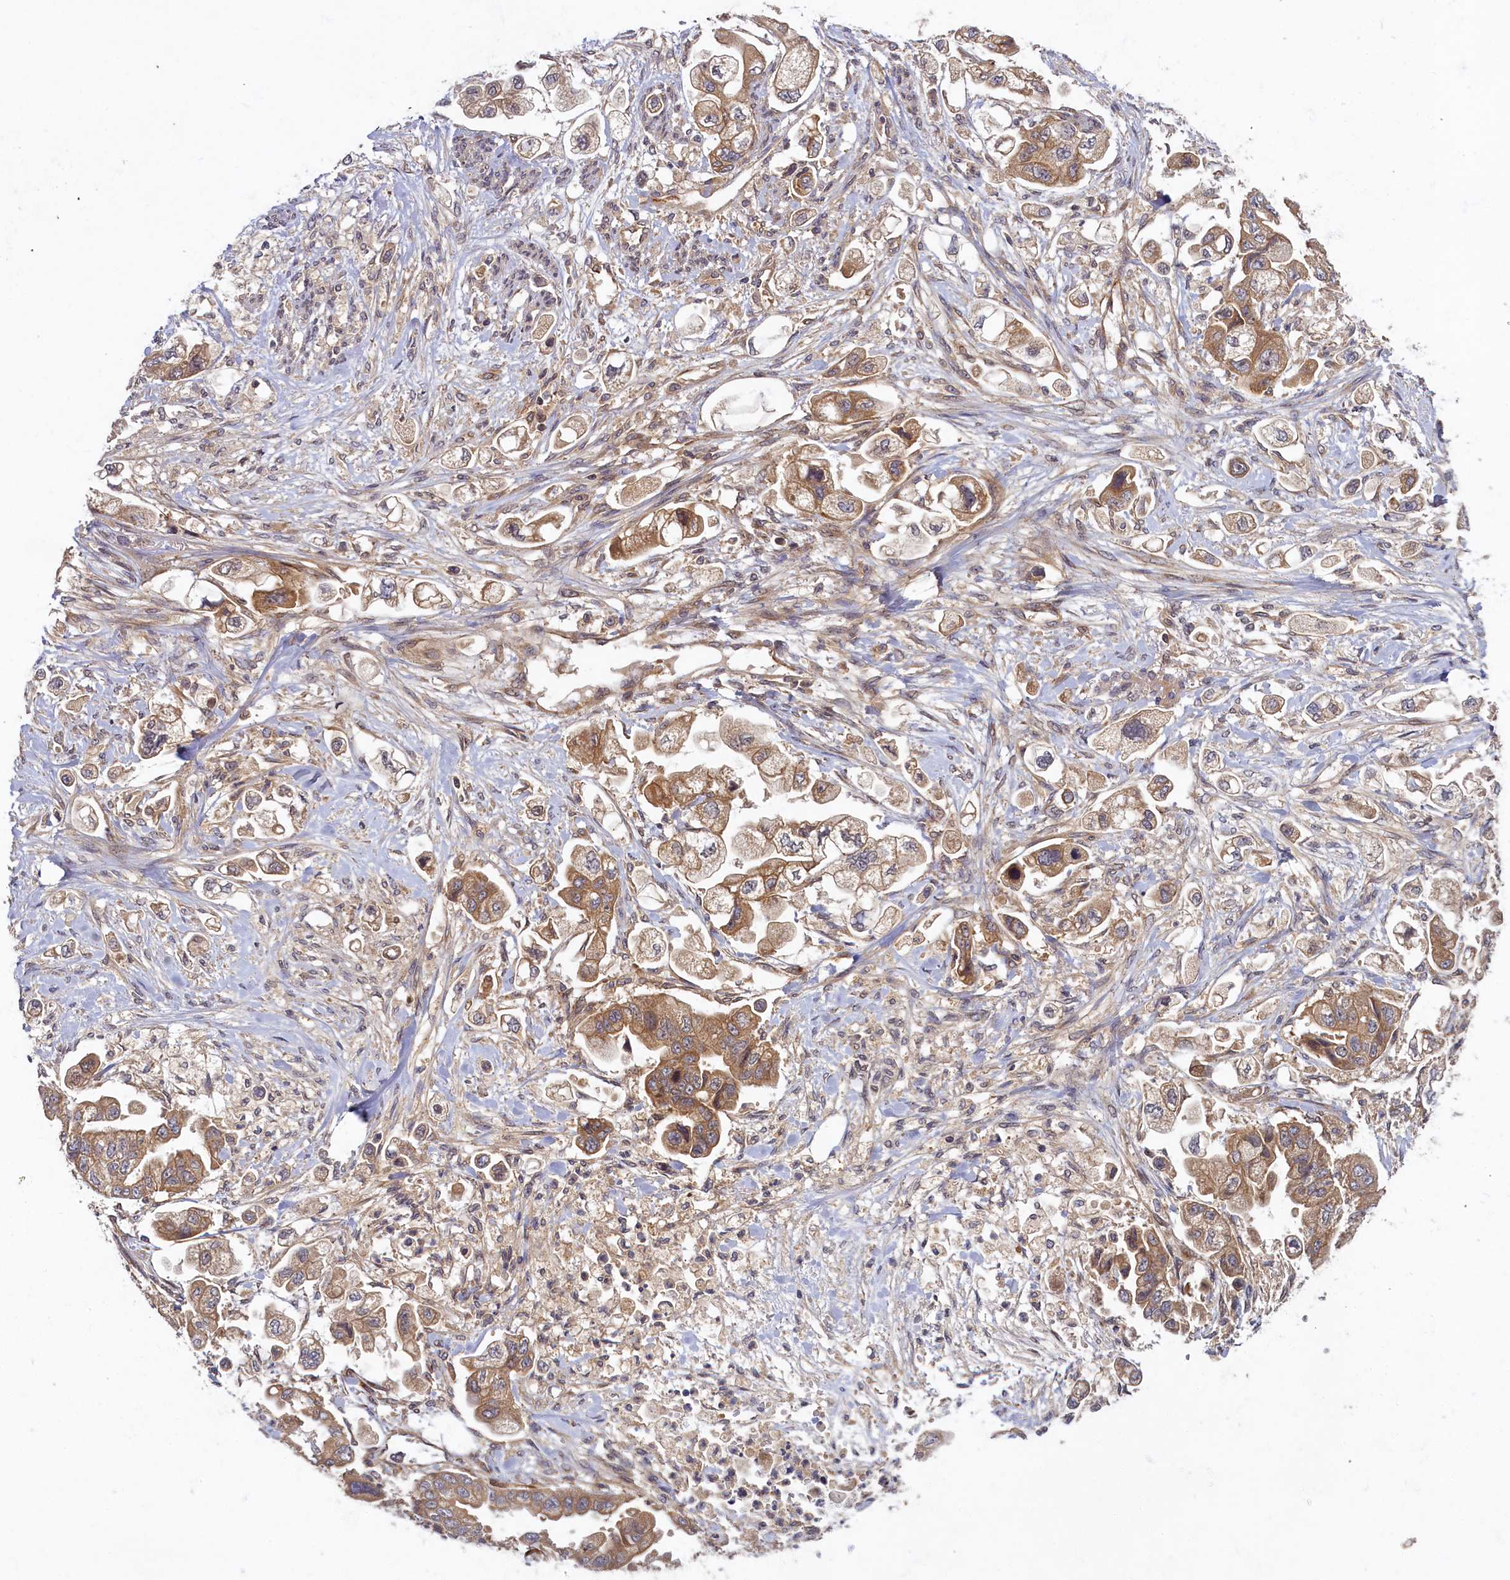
{"staining": {"intensity": "moderate", "quantity": ">75%", "location": "cytoplasmic/membranous"}, "tissue": "stomach cancer", "cell_type": "Tumor cells", "image_type": "cancer", "snomed": [{"axis": "morphology", "description": "Adenocarcinoma, NOS"}, {"axis": "topography", "description": "Stomach"}], "caption": "Immunohistochemical staining of stomach adenocarcinoma reveals medium levels of moderate cytoplasmic/membranous protein positivity in approximately >75% of tumor cells.", "gene": "BICD1", "patient": {"sex": "male", "age": 62}}